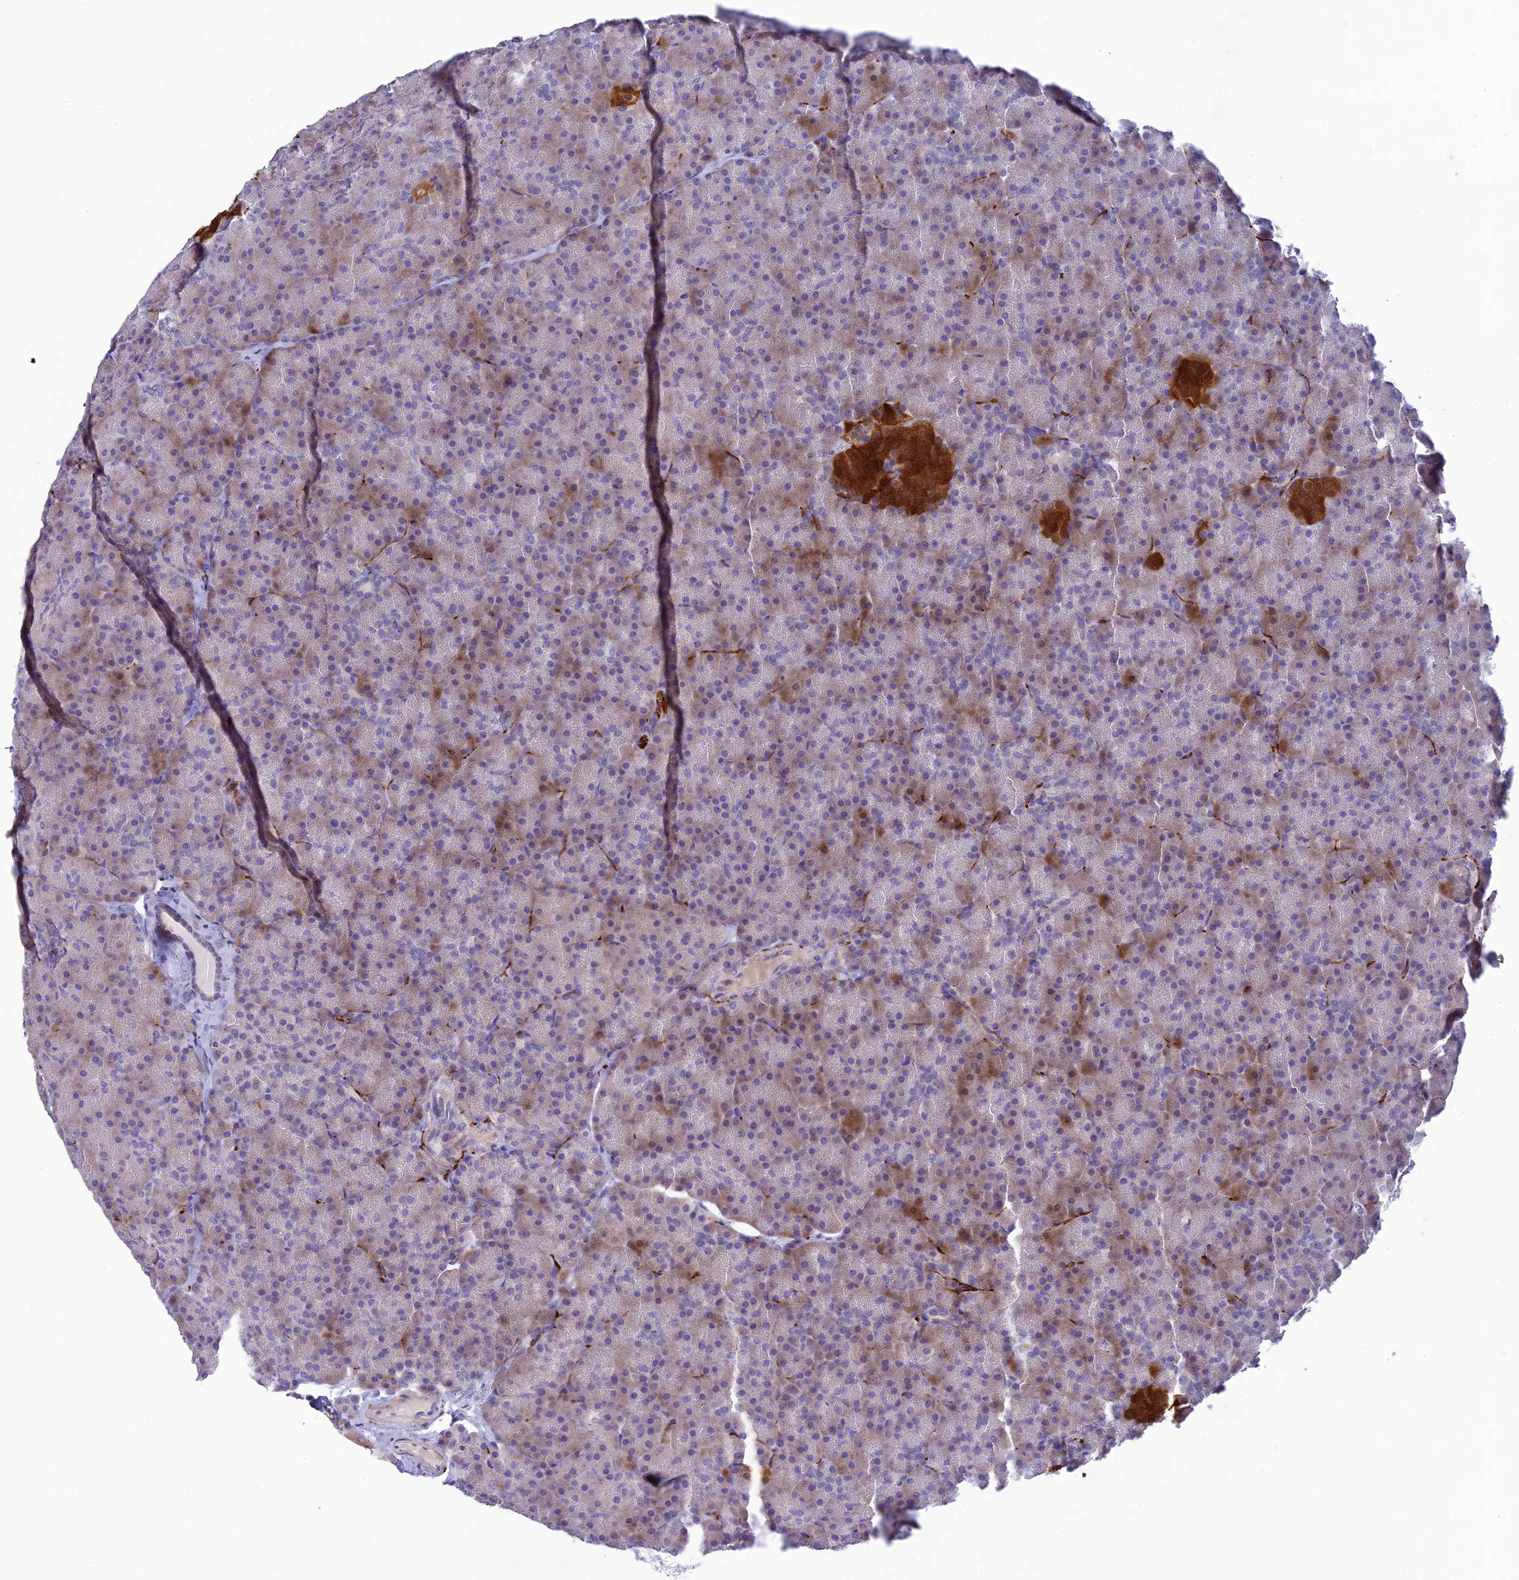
{"staining": {"intensity": "negative", "quantity": "none", "location": "none"}, "tissue": "pancreas", "cell_type": "Exocrine glandular cells", "image_type": "normal", "snomed": [{"axis": "morphology", "description": "Normal tissue, NOS"}, {"axis": "topography", "description": "Pancreas"}], "caption": "High magnification brightfield microscopy of normal pancreas stained with DAB (3,3'-diaminobenzidine) (brown) and counterstained with hematoxylin (blue): exocrine glandular cells show no significant positivity. (DAB (3,3'-diaminobenzidine) immunohistochemistry (IHC) with hematoxylin counter stain).", "gene": "XPO7", "patient": {"sex": "male", "age": 36}}